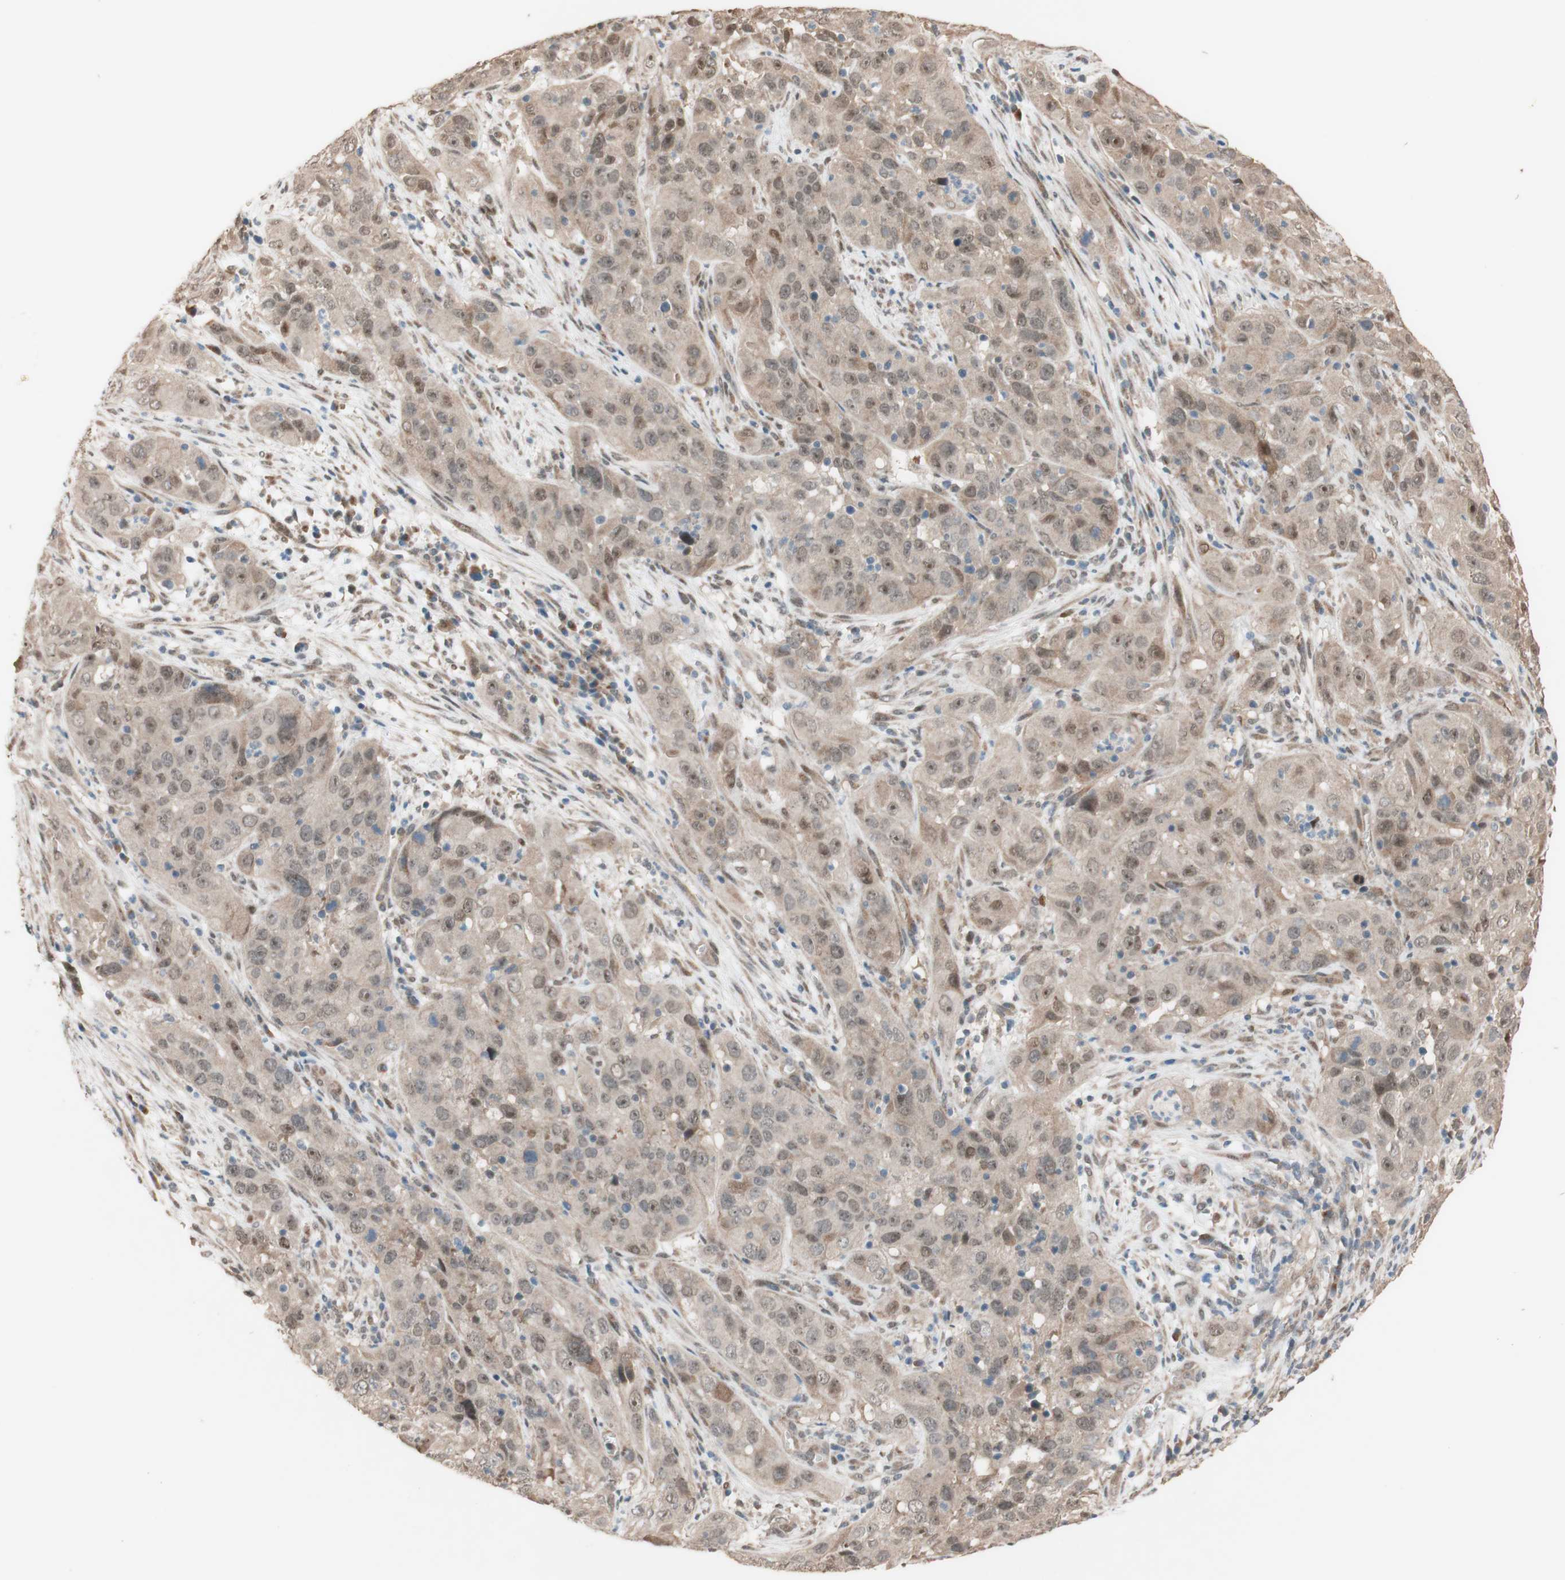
{"staining": {"intensity": "weak", "quantity": "25%-75%", "location": "cytoplasmic/membranous"}, "tissue": "cervical cancer", "cell_type": "Tumor cells", "image_type": "cancer", "snomed": [{"axis": "morphology", "description": "Squamous cell carcinoma, NOS"}, {"axis": "topography", "description": "Cervix"}], "caption": "This photomicrograph demonstrates immunohistochemistry staining of cervical cancer, with low weak cytoplasmic/membranous expression in approximately 25%-75% of tumor cells.", "gene": "CCNC", "patient": {"sex": "female", "age": 32}}